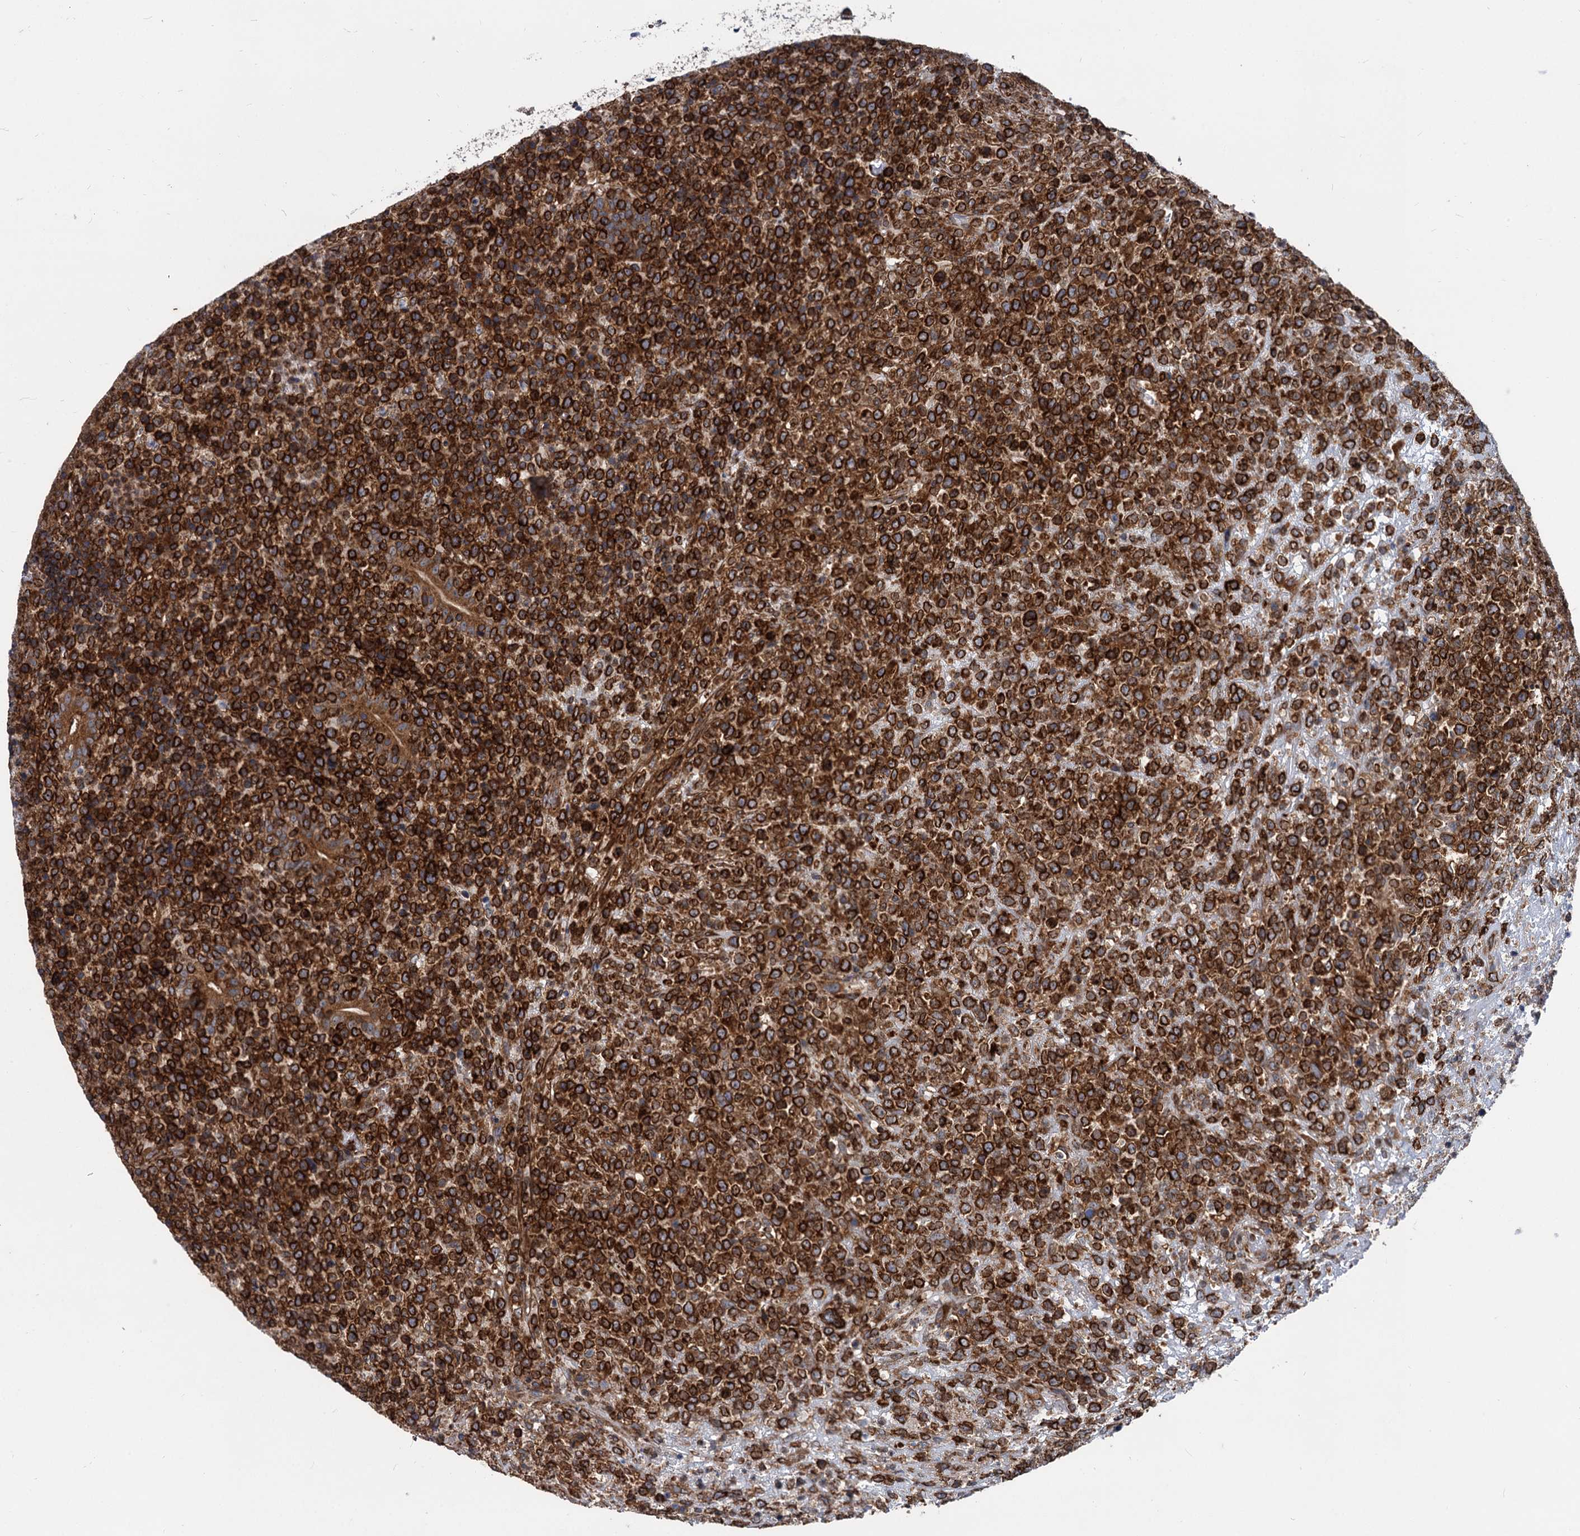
{"staining": {"intensity": "strong", "quantity": ">75%", "location": "cytoplasmic/membranous"}, "tissue": "lymphoma", "cell_type": "Tumor cells", "image_type": "cancer", "snomed": [{"axis": "morphology", "description": "Malignant lymphoma, non-Hodgkin's type, High grade"}, {"axis": "topography", "description": "Colon"}], "caption": "Strong cytoplasmic/membranous expression for a protein is seen in approximately >75% of tumor cells of lymphoma using immunohistochemistry (IHC).", "gene": "STIM1", "patient": {"sex": "female", "age": 53}}